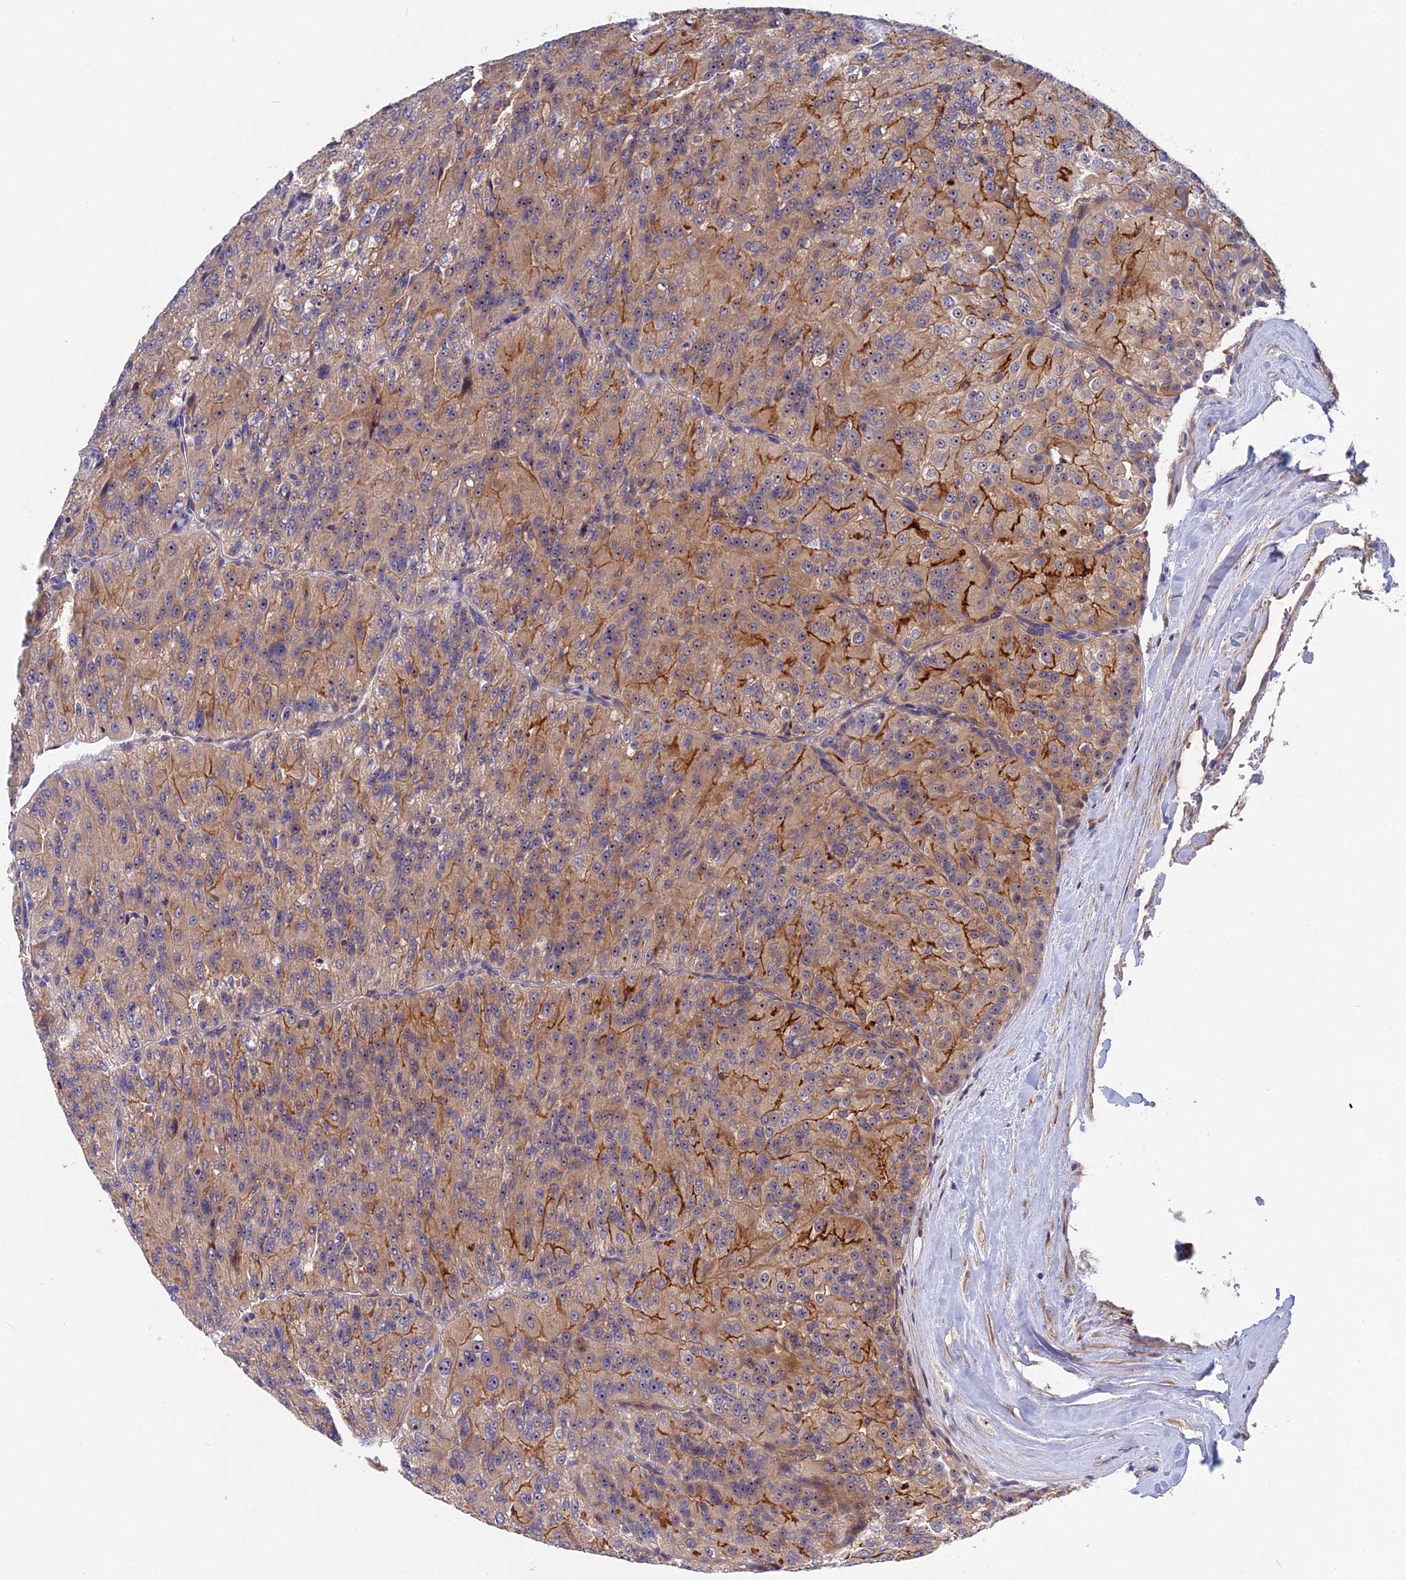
{"staining": {"intensity": "moderate", "quantity": "<25%", "location": "cytoplasmic/membranous"}, "tissue": "renal cancer", "cell_type": "Tumor cells", "image_type": "cancer", "snomed": [{"axis": "morphology", "description": "Adenocarcinoma, NOS"}, {"axis": "topography", "description": "Kidney"}], "caption": "Brown immunohistochemical staining in renal cancer exhibits moderate cytoplasmic/membranous expression in approximately <25% of tumor cells.", "gene": "CRACD", "patient": {"sex": "female", "age": 63}}